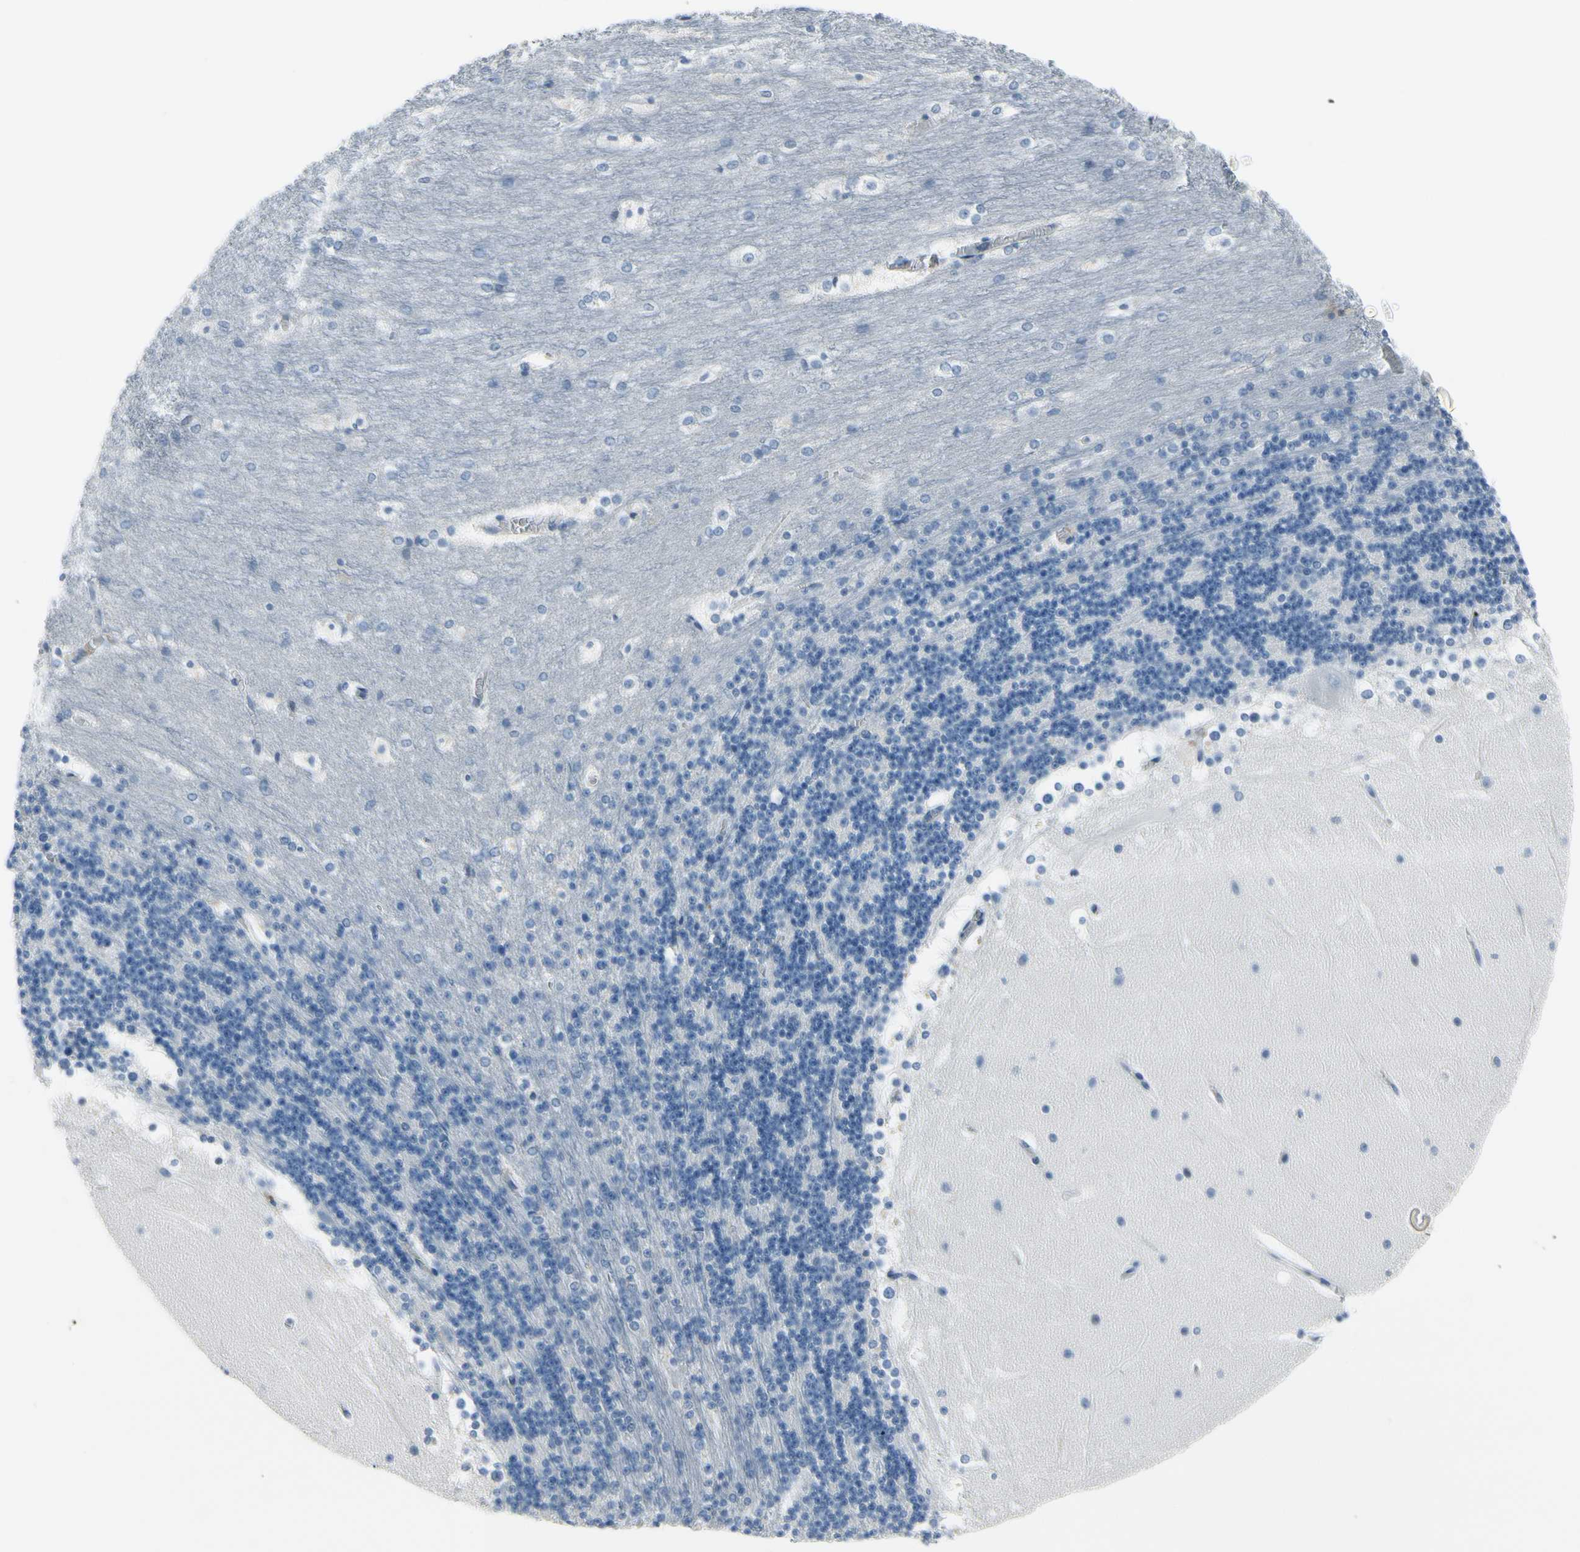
{"staining": {"intensity": "negative", "quantity": "none", "location": "none"}, "tissue": "cerebellum", "cell_type": "Cells in granular layer", "image_type": "normal", "snomed": [{"axis": "morphology", "description": "Normal tissue, NOS"}, {"axis": "topography", "description": "Cerebellum"}], "caption": "Micrograph shows no significant protein positivity in cells in granular layer of benign cerebellum. (Immunohistochemistry, brightfield microscopy, high magnification).", "gene": "MUC5B", "patient": {"sex": "female", "age": 19}}